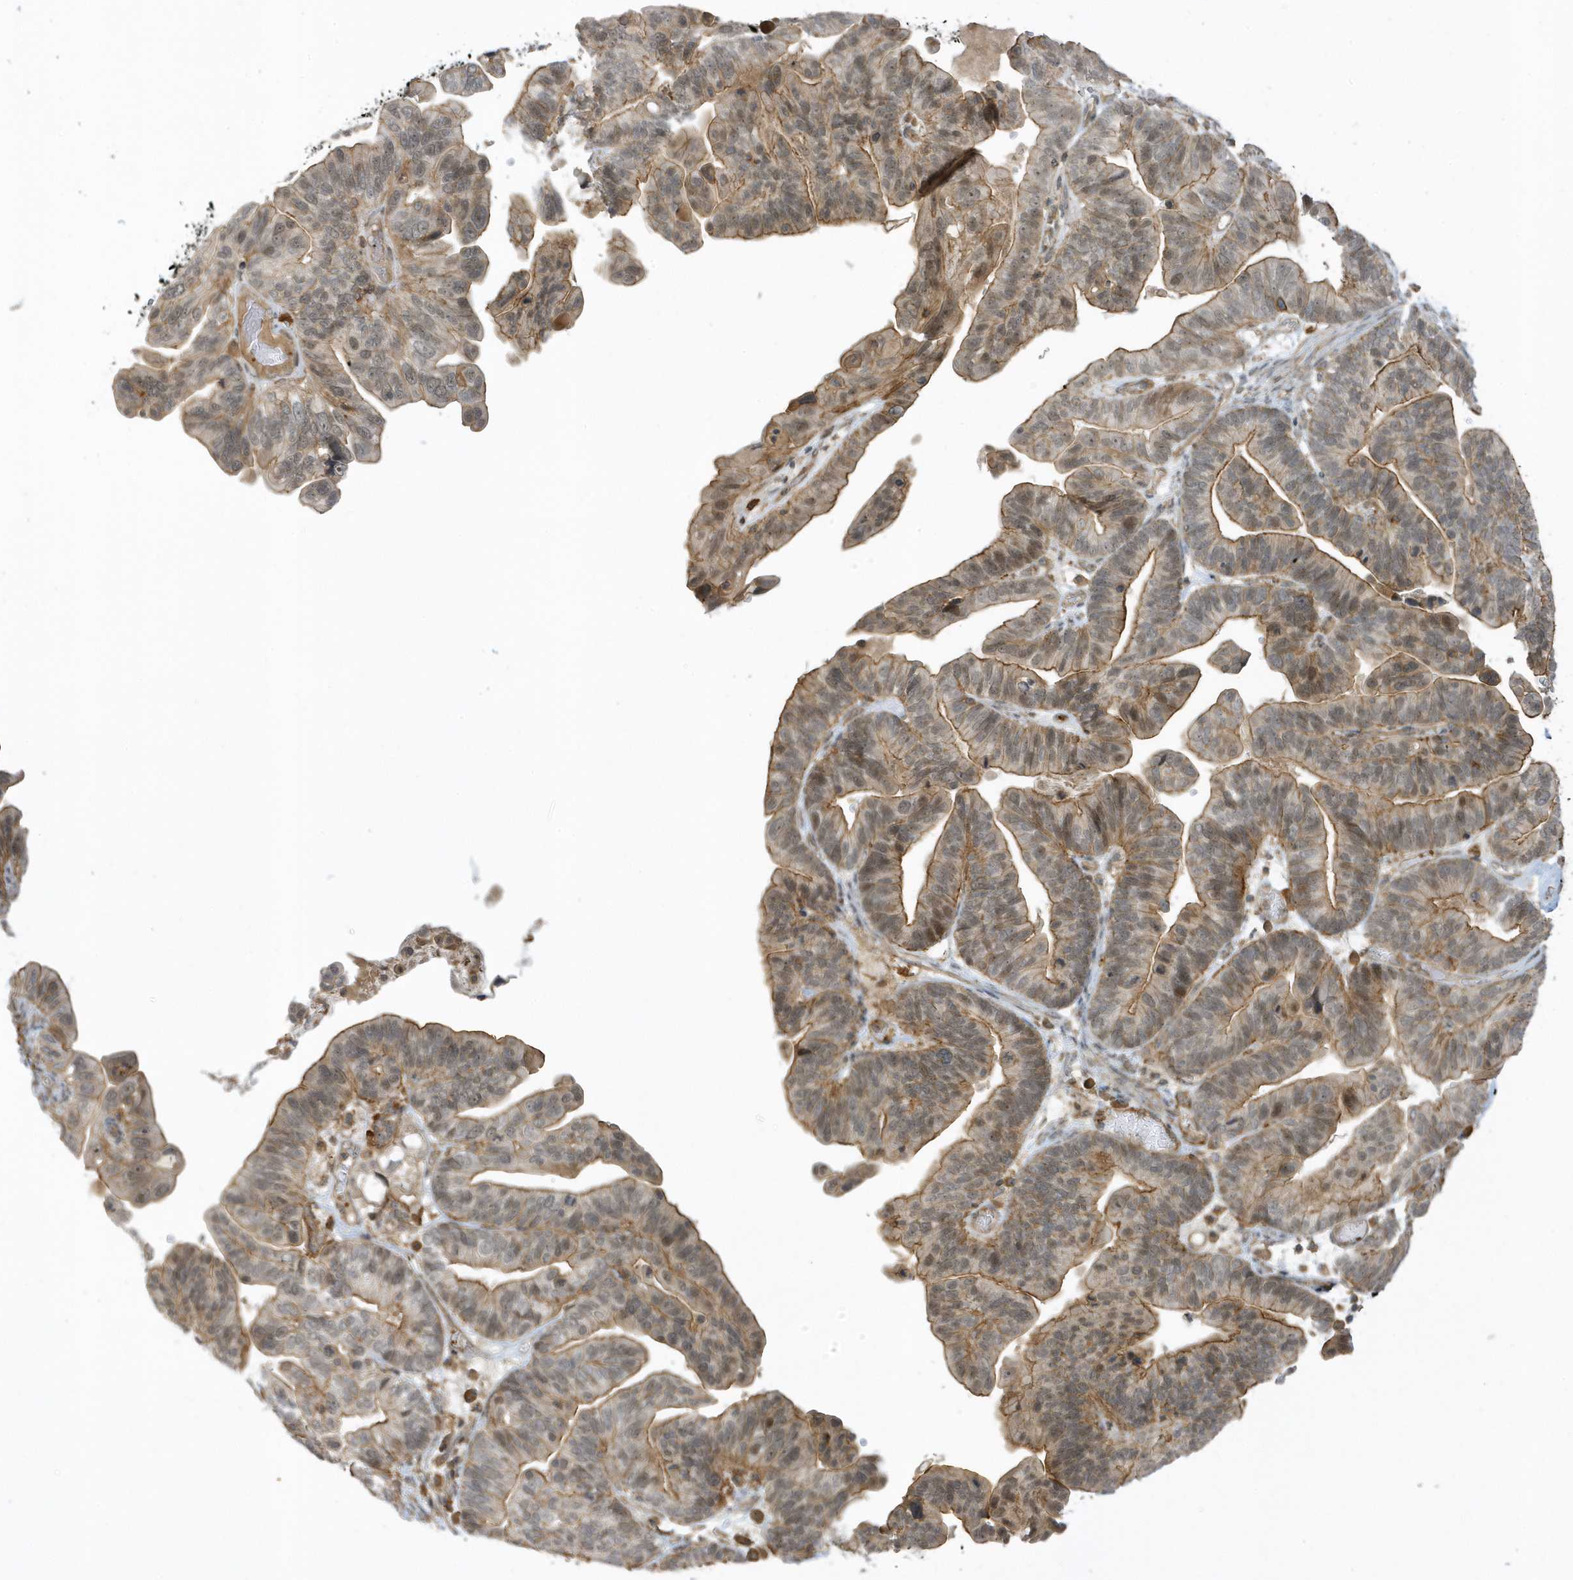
{"staining": {"intensity": "moderate", "quantity": ">75%", "location": "cytoplasmic/membranous,nuclear"}, "tissue": "ovarian cancer", "cell_type": "Tumor cells", "image_type": "cancer", "snomed": [{"axis": "morphology", "description": "Cystadenocarcinoma, serous, NOS"}, {"axis": "topography", "description": "Ovary"}], "caption": "Ovarian cancer stained with immunohistochemistry (IHC) displays moderate cytoplasmic/membranous and nuclear expression in approximately >75% of tumor cells. (brown staining indicates protein expression, while blue staining denotes nuclei).", "gene": "ZBTB8A", "patient": {"sex": "female", "age": 56}}